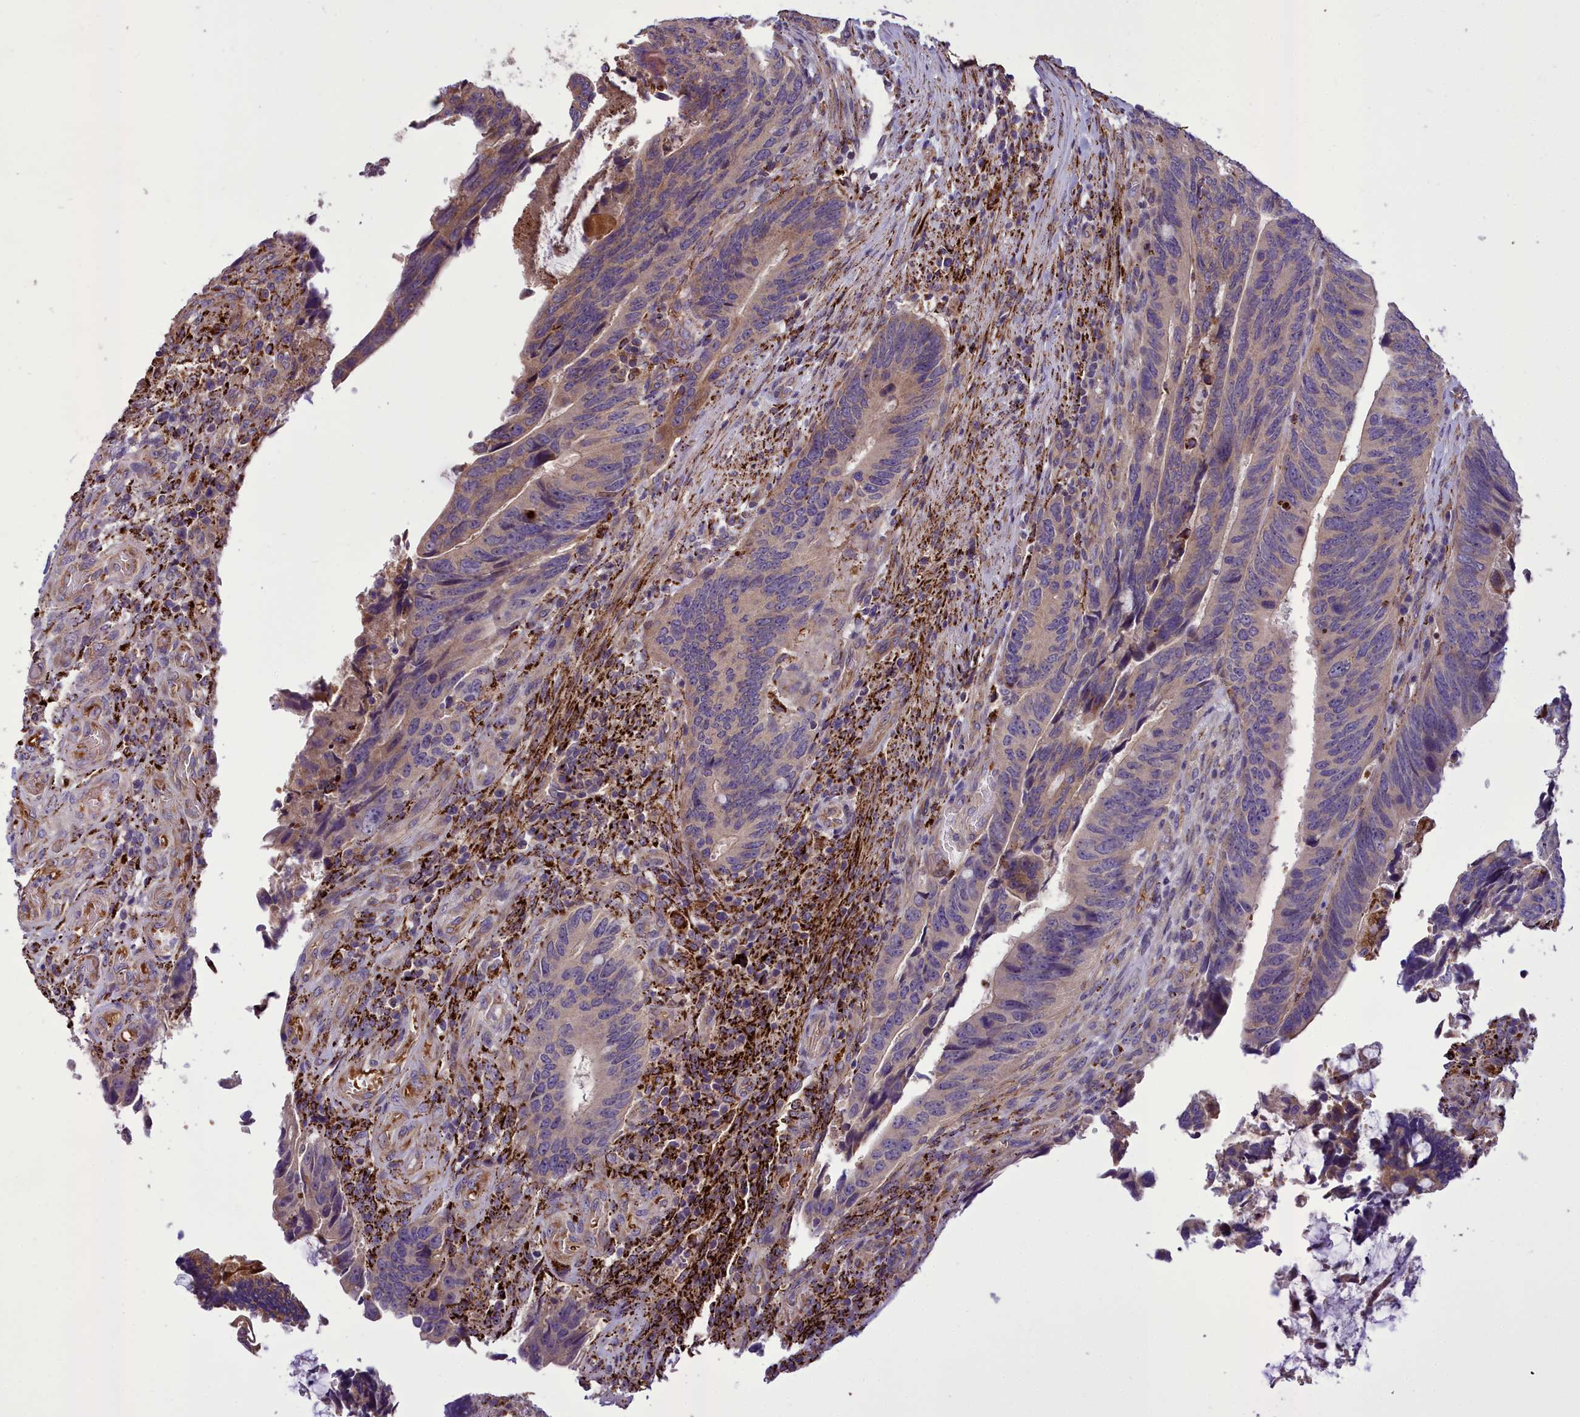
{"staining": {"intensity": "weak", "quantity": "25%-75%", "location": "cytoplasmic/membranous"}, "tissue": "colorectal cancer", "cell_type": "Tumor cells", "image_type": "cancer", "snomed": [{"axis": "morphology", "description": "Adenocarcinoma, NOS"}, {"axis": "topography", "description": "Colon"}], "caption": "Approximately 25%-75% of tumor cells in human colorectal adenocarcinoma demonstrate weak cytoplasmic/membranous protein expression as visualized by brown immunohistochemical staining.", "gene": "TBC1D24", "patient": {"sex": "male", "age": 87}}